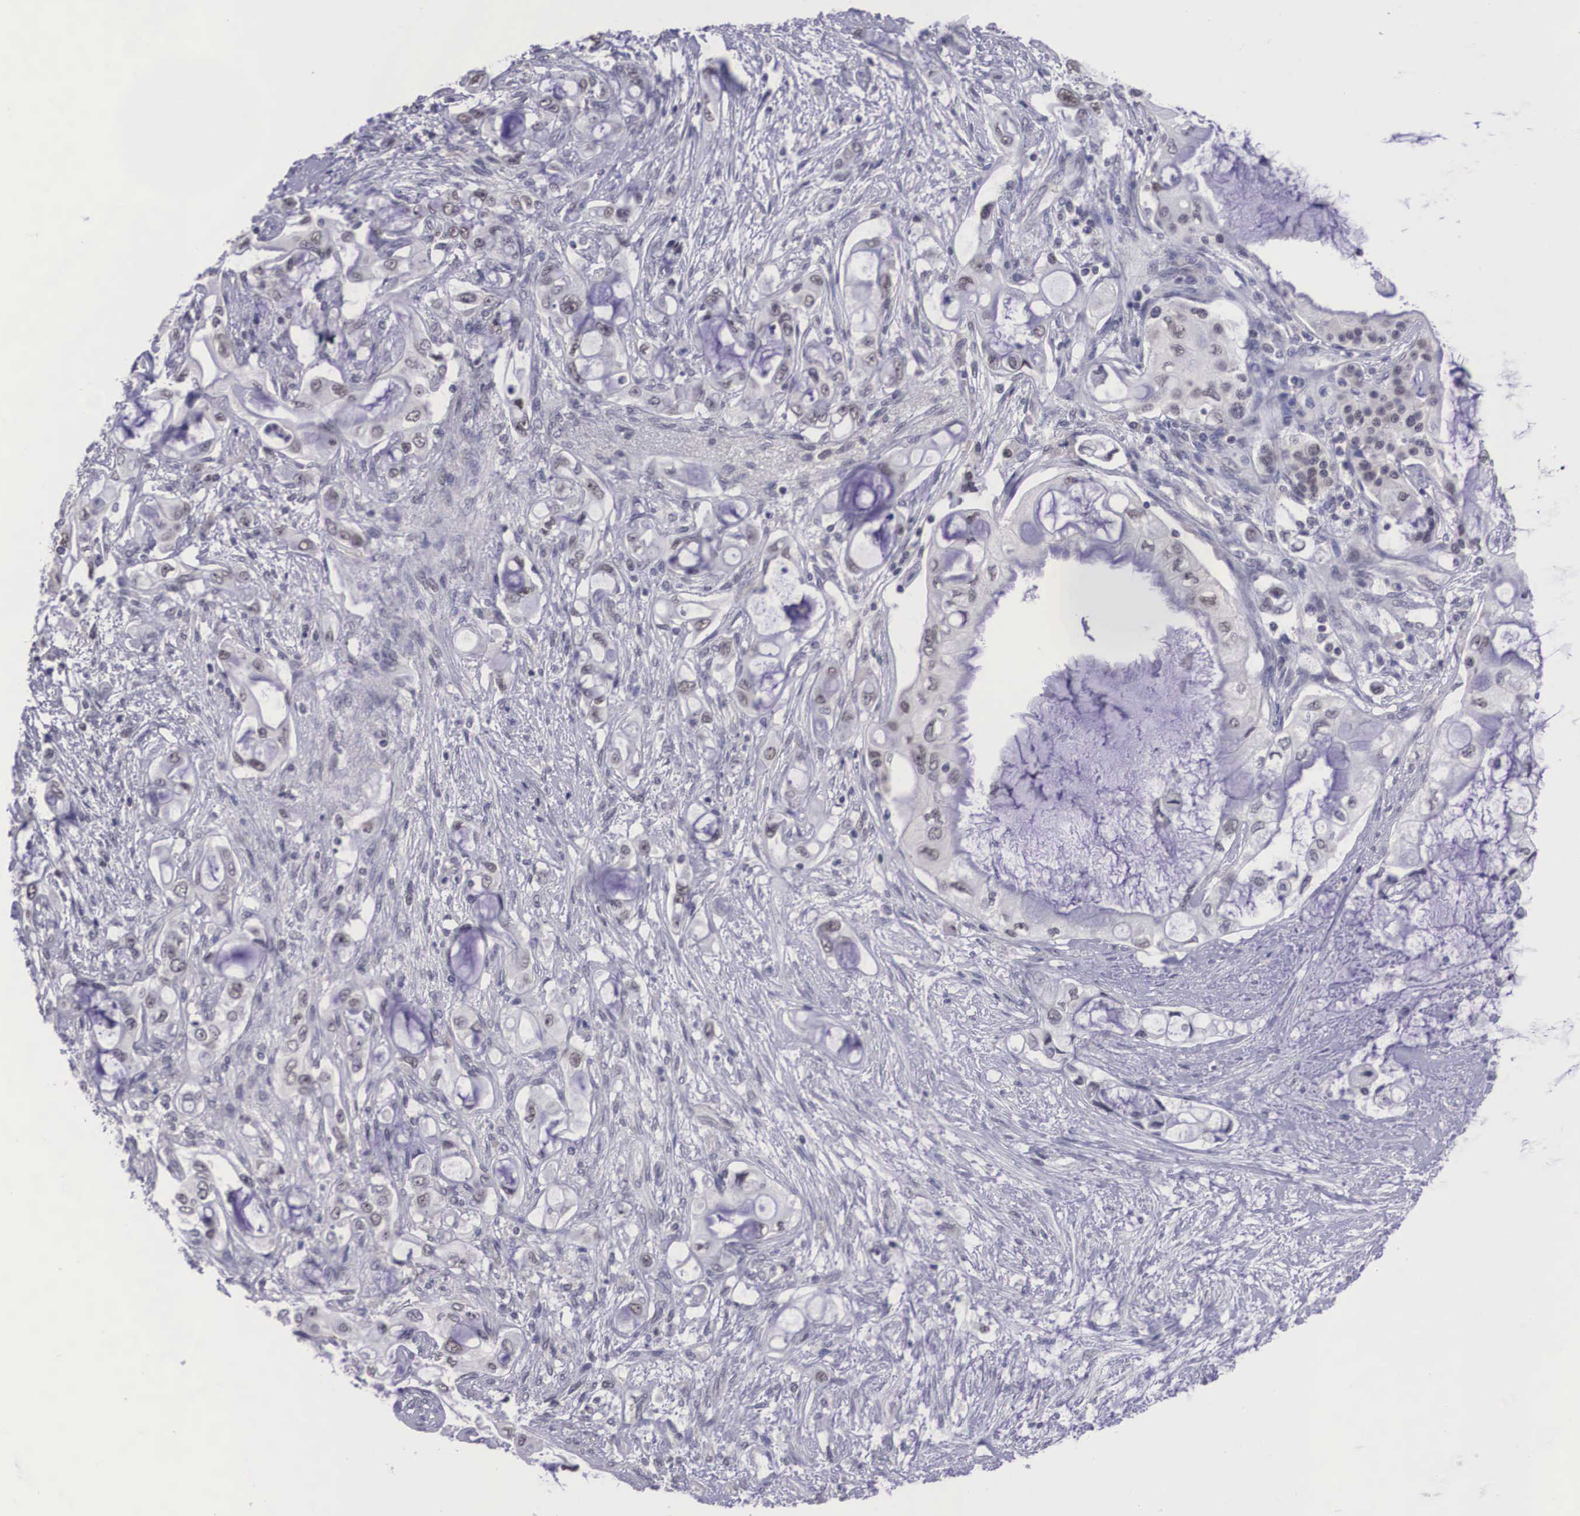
{"staining": {"intensity": "negative", "quantity": "none", "location": "none"}, "tissue": "pancreatic cancer", "cell_type": "Tumor cells", "image_type": "cancer", "snomed": [{"axis": "morphology", "description": "Adenocarcinoma, NOS"}, {"axis": "topography", "description": "Pancreas"}], "caption": "IHC micrograph of pancreatic adenocarcinoma stained for a protein (brown), which displays no expression in tumor cells.", "gene": "ZNF275", "patient": {"sex": "female", "age": 70}}